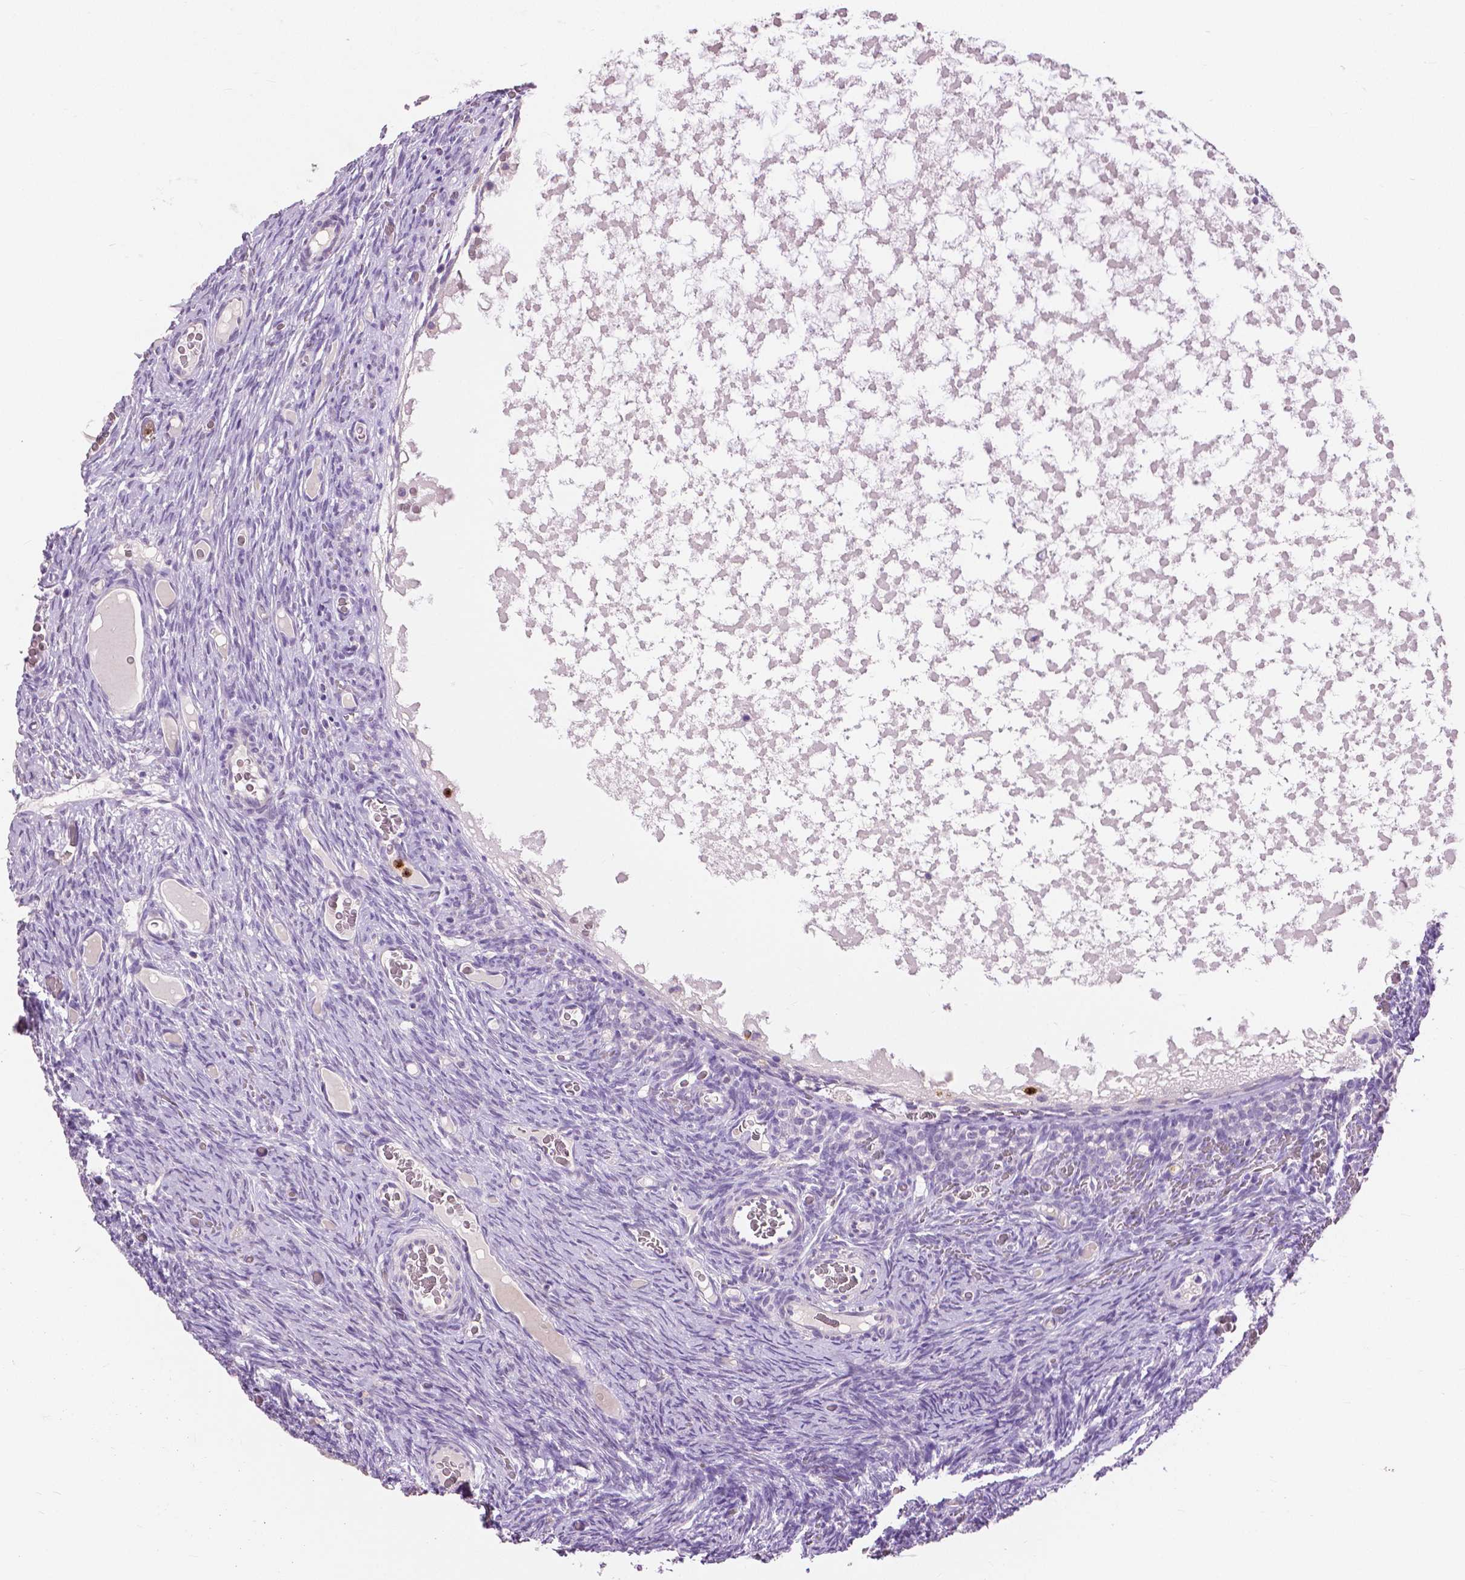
{"staining": {"intensity": "negative", "quantity": "none", "location": "none"}, "tissue": "ovary", "cell_type": "Follicle cells", "image_type": "normal", "snomed": [{"axis": "morphology", "description": "Normal tissue, NOS"}, {"axis": "topography", "description": "Ovary"}], "caption": "Follicle cells are negative for protein expression in benign human ovary. (DAB IHC, high magnification).", "gene": "CXCR2", "patient": {"sex": "female", "age": 34}}